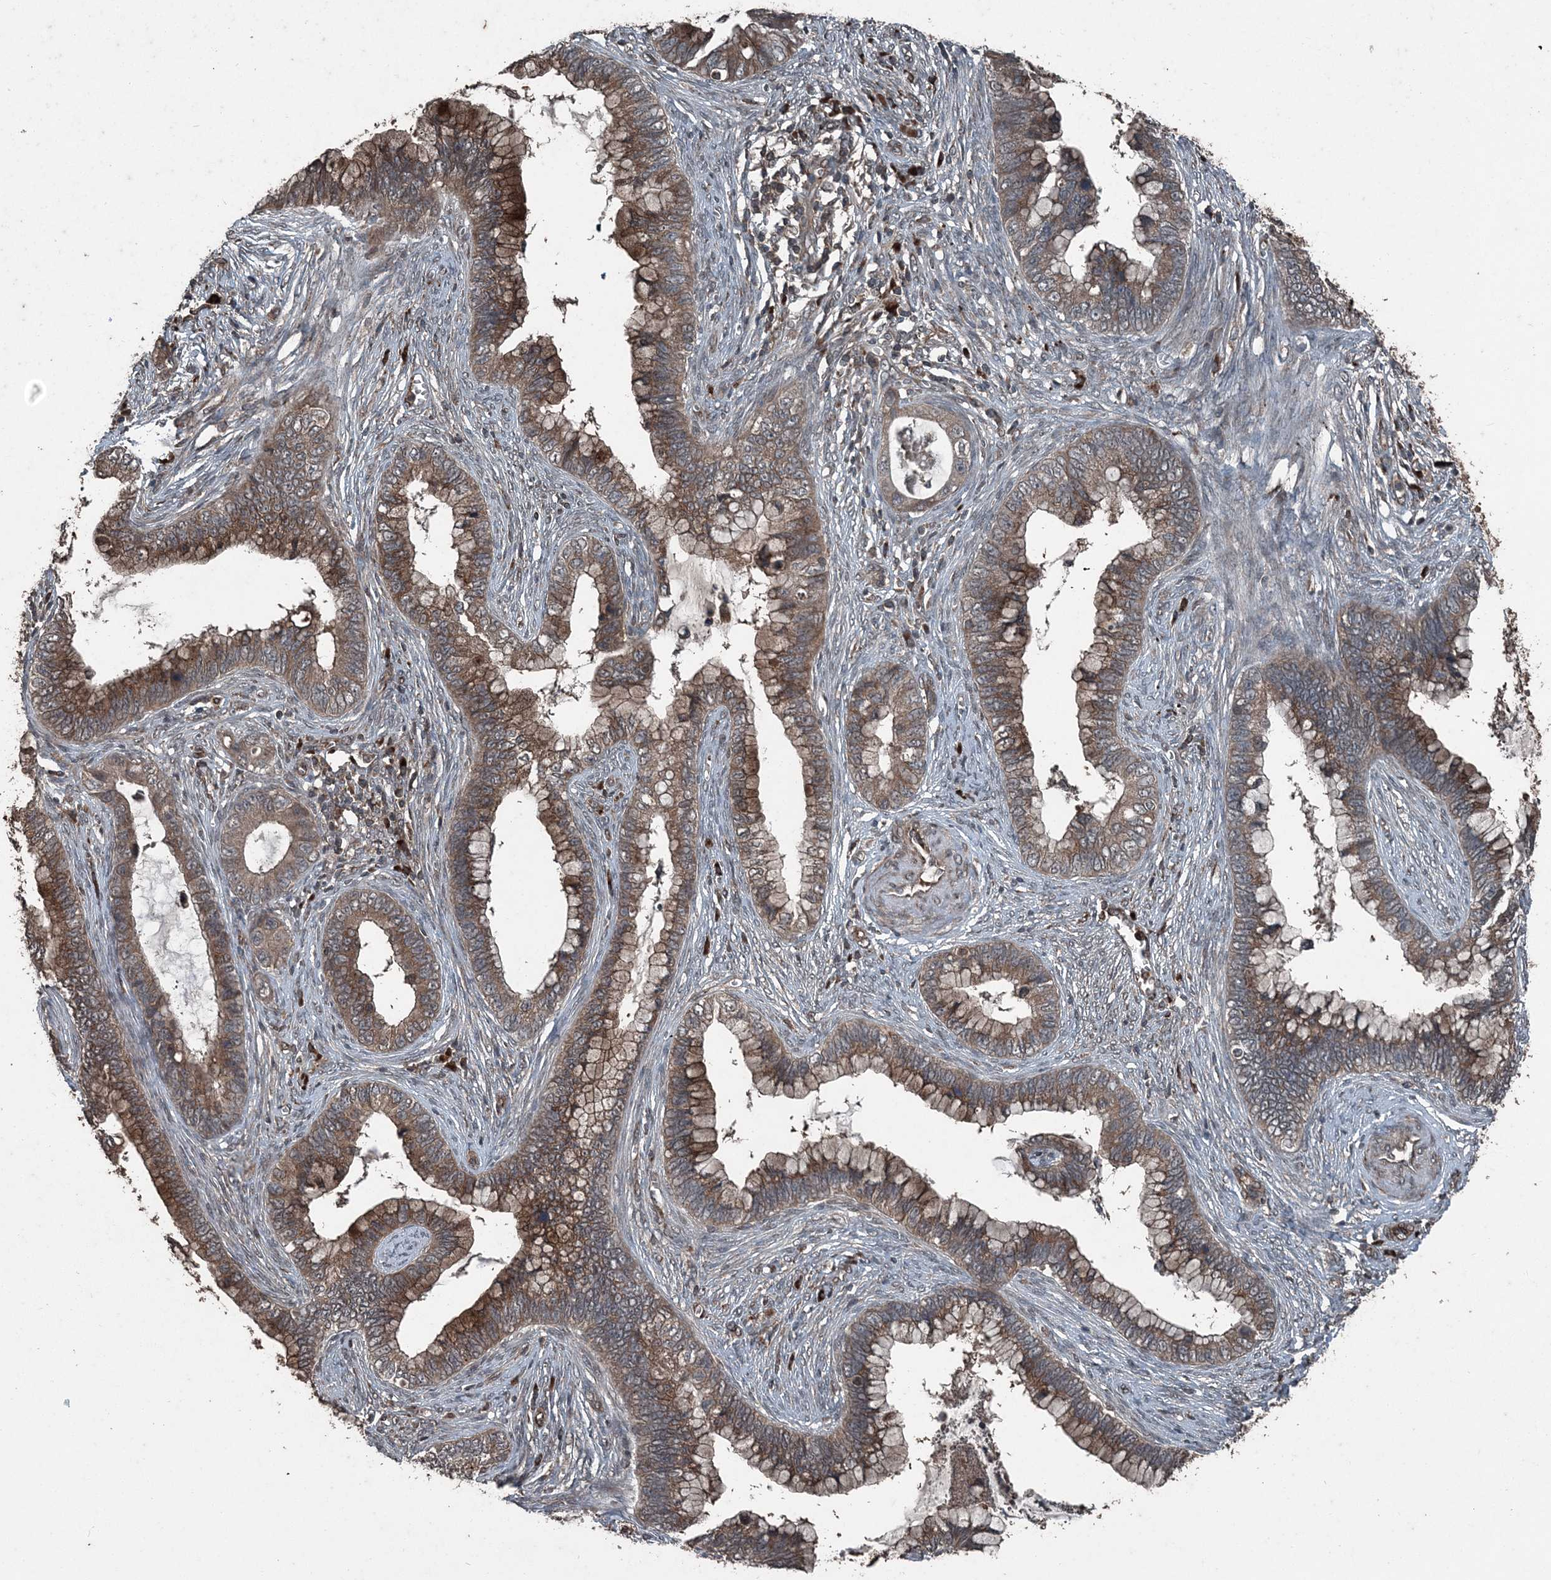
{"staining": {"intensity": "moderate", "quantity": ">75%", "location": "cytoplasmic/membranous"}, "tissue": "cervical cancer", "cell_type": "Tumor cells", "image_type": "cancer", "snomed": [{"axis": "morphology", "description": "Adenocarcinoma, NOS"}, {"axis": "topography", "description": "Cervix"}], "caption": "Immunohistochemical staining of adenocarcinoma (cervical) displays medium levels of moderate cytoplasmic/membranous staining in approximately >75% of tumor cells.", "gene": "CFL1", "patient": {"sex": "female", "age": 44}}